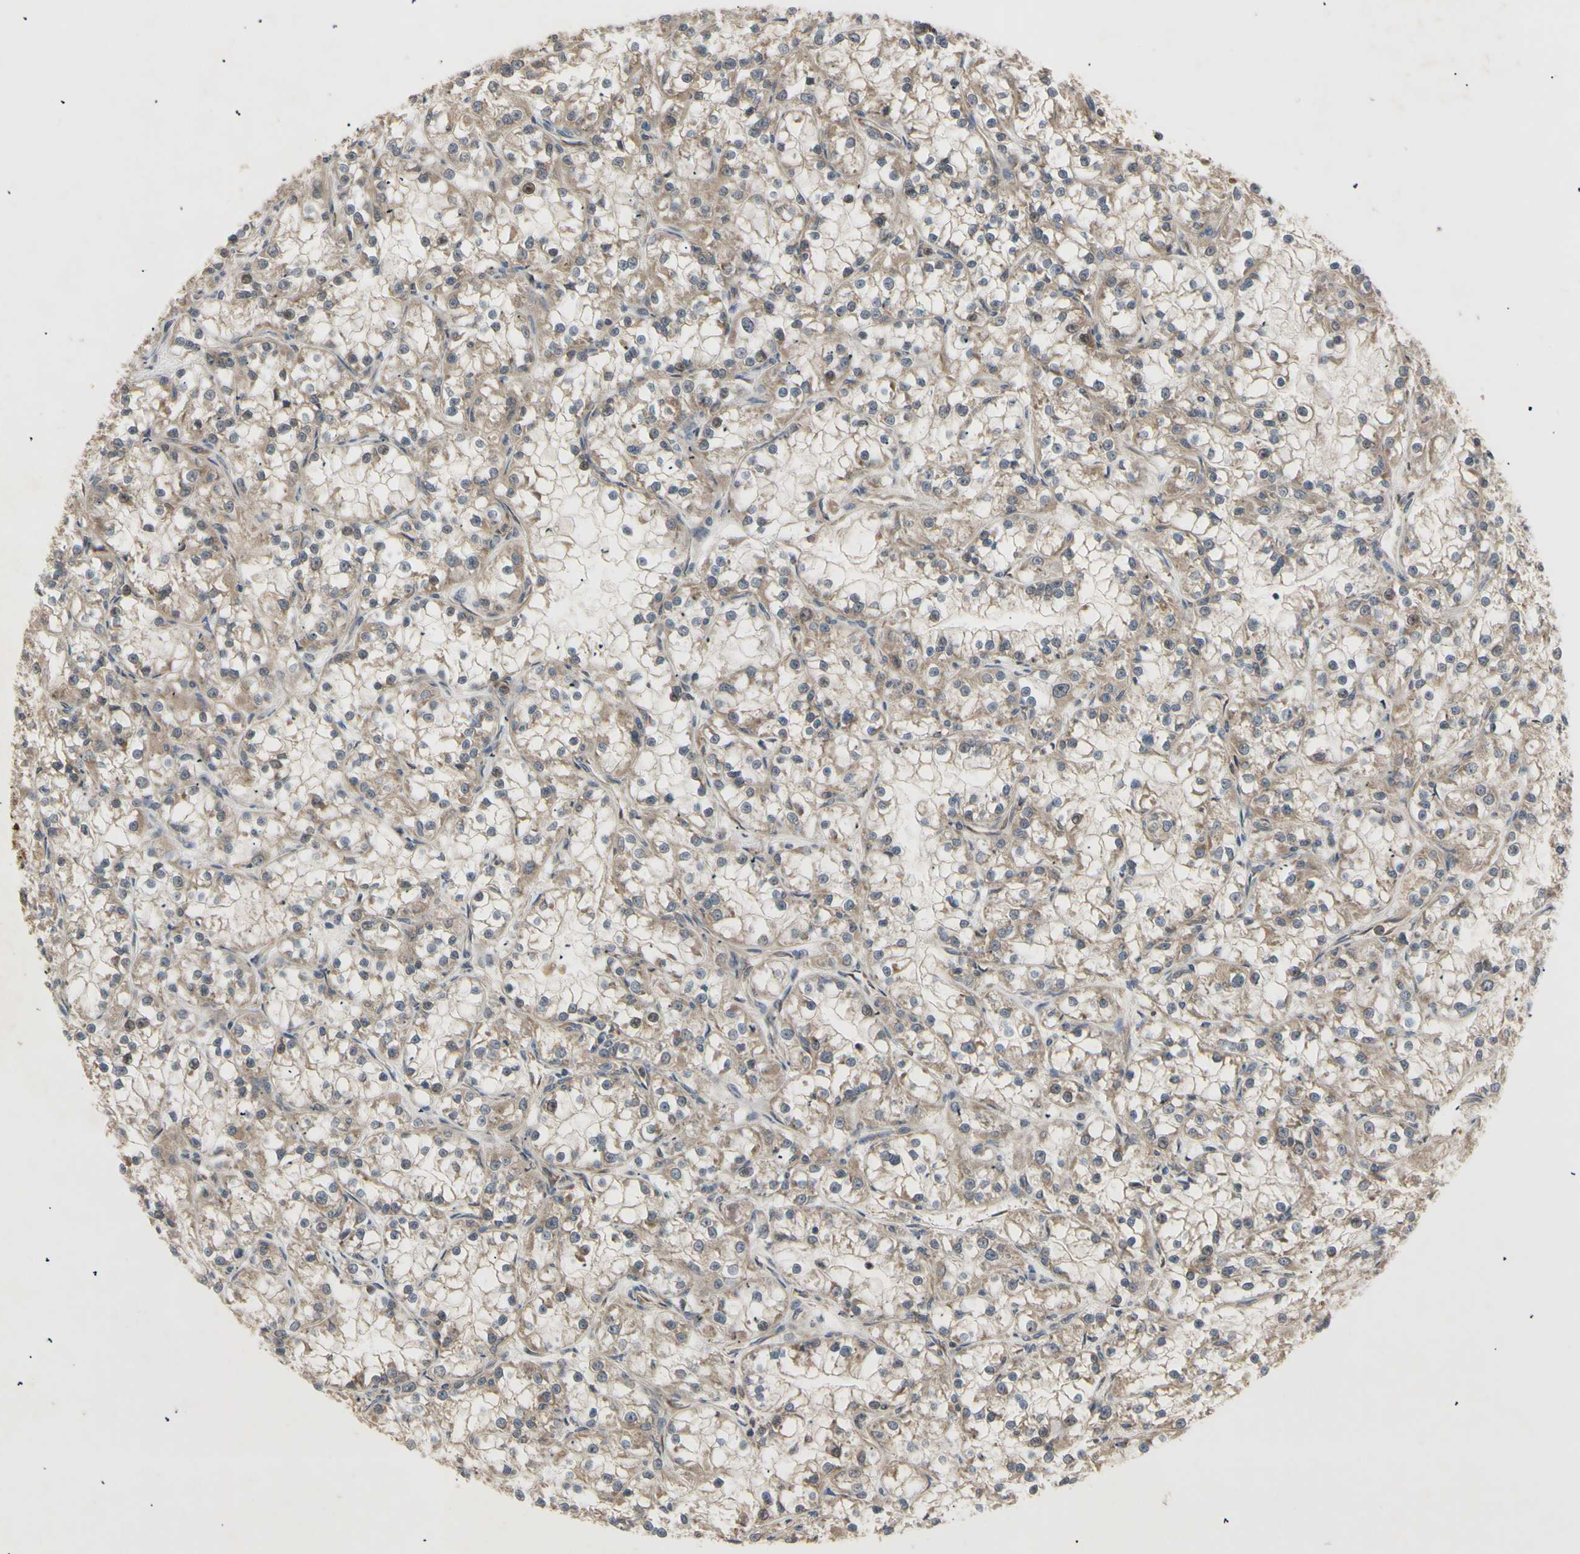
{"staining": {"intensity": "weak", "quantity": ">75%", "location": "cytoplasmic/membranous"}, "tissue": "renal cancer", "cell_type": "Tumor cells", "image_type": "cancer", "snomed": [{"axis": "morphology", "description": "Adenocarcinoma, NOS"}, {"axis": "topography", "description": "Kidney"}], "caption": "Immunohistochemistry image of human renal cancer stained for a protein (brown), which reveals low levels of weak cytoplasmic/membranous expression in about >75% of tumor cells.", "gene": "PKN1", "patient": {"sex": "female", "age": 52}}